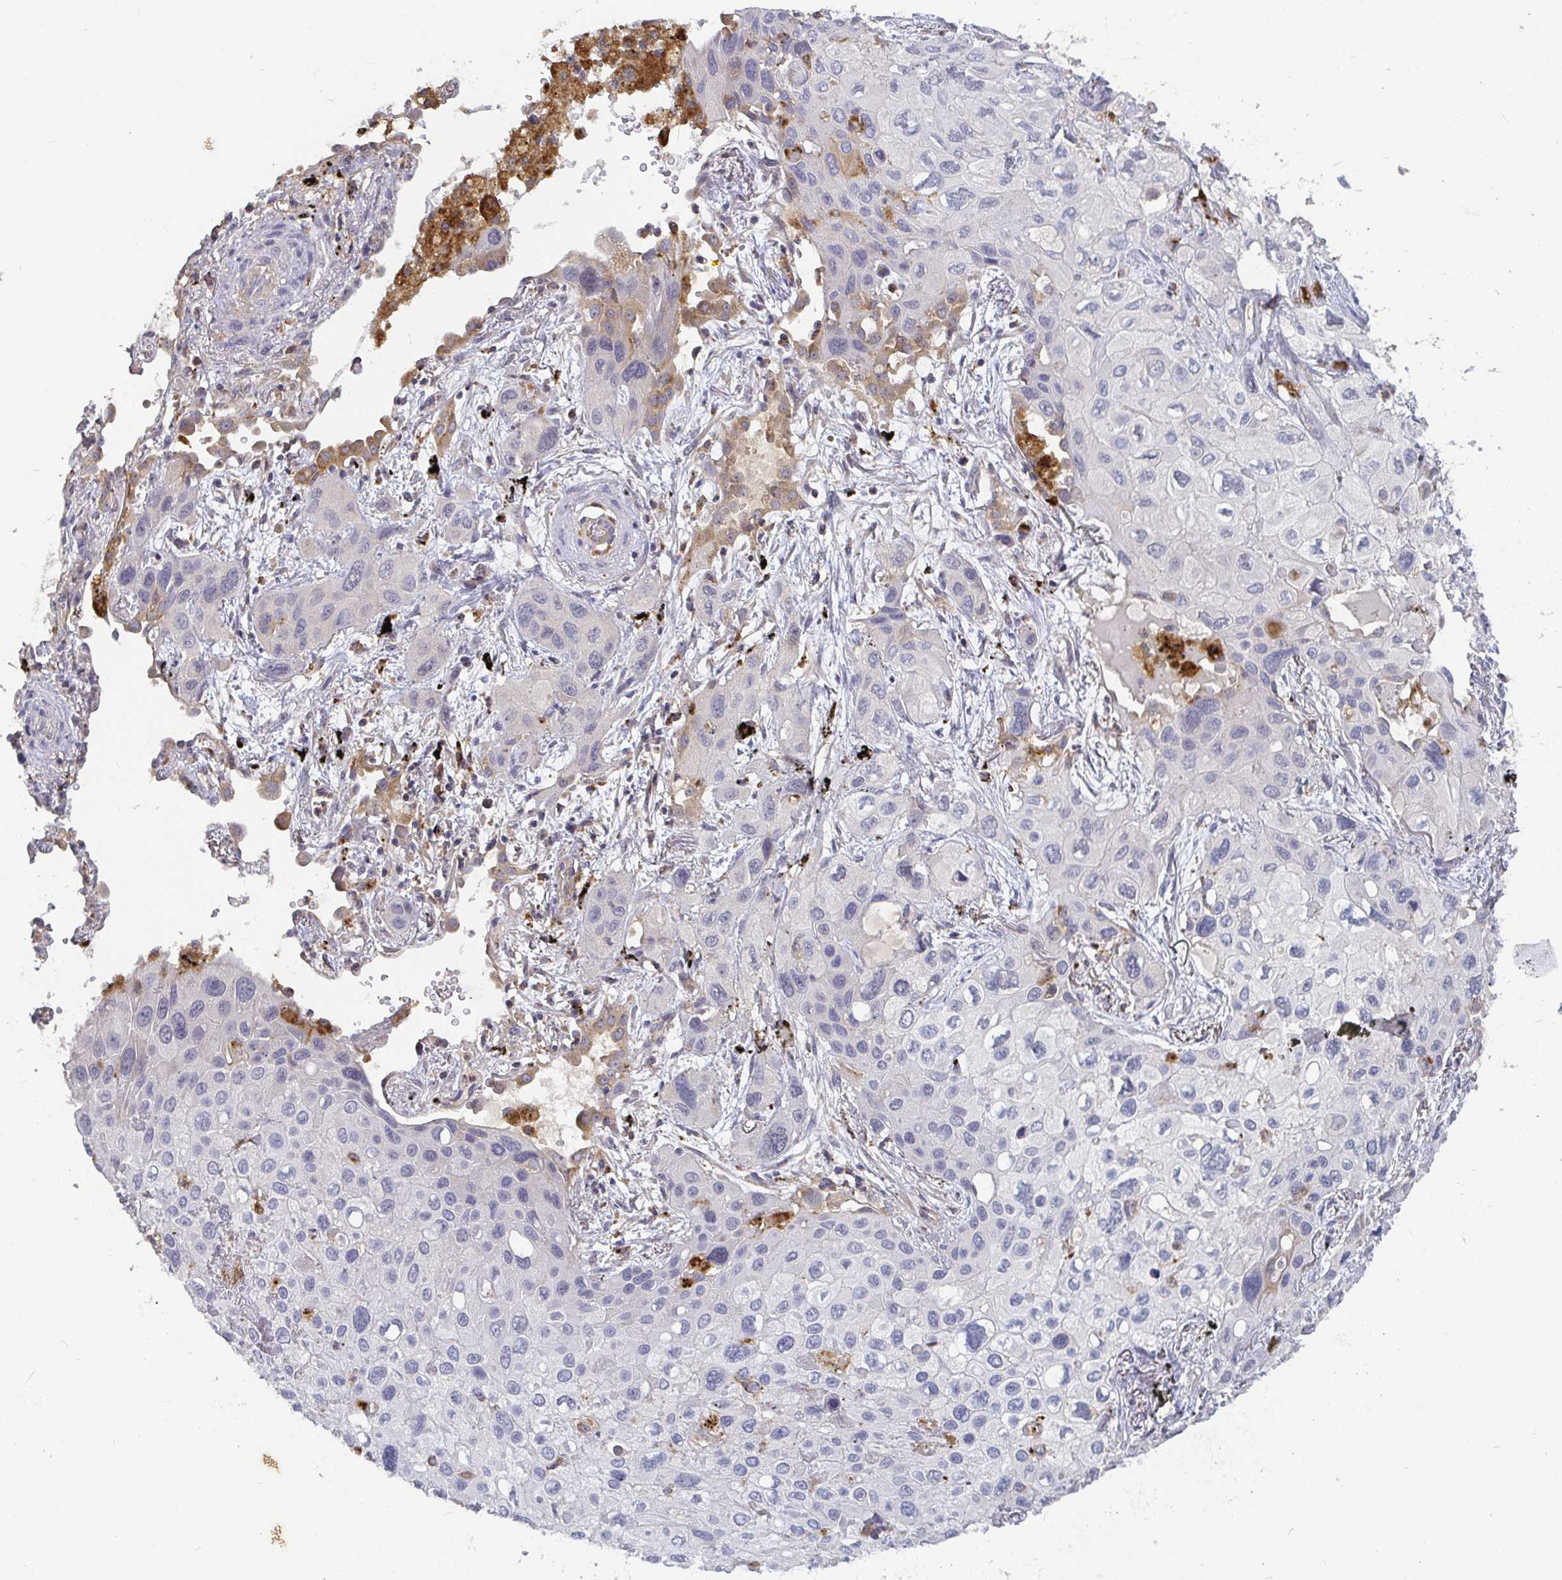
{"staining": {"intensity": "negative", "quantity": "none", "location": "none"}, "tissue": "lung cancer", "cell_type": "Tumor cells", "image_type": "cancer", "snomed": [{"axis": "morphology", "description": "Squamous cell carcinoma, NOS"}, {"axis": "morphology", "description": "Squamous cell carcinoma, metastatic, NOS"}, {"axis": "topography", "description": "Lung"}], "caption": "High power microscopy image of an IHC micrograph of lung metastatic squamous cell carcinoma, revealing no significant staining in tumor cells. (DAB (3,3'-diaminobenzidine) IHC with hematoxylin counter stain).", "gene": "CDH18", "patient": {"sex": "male", "age": 59}}